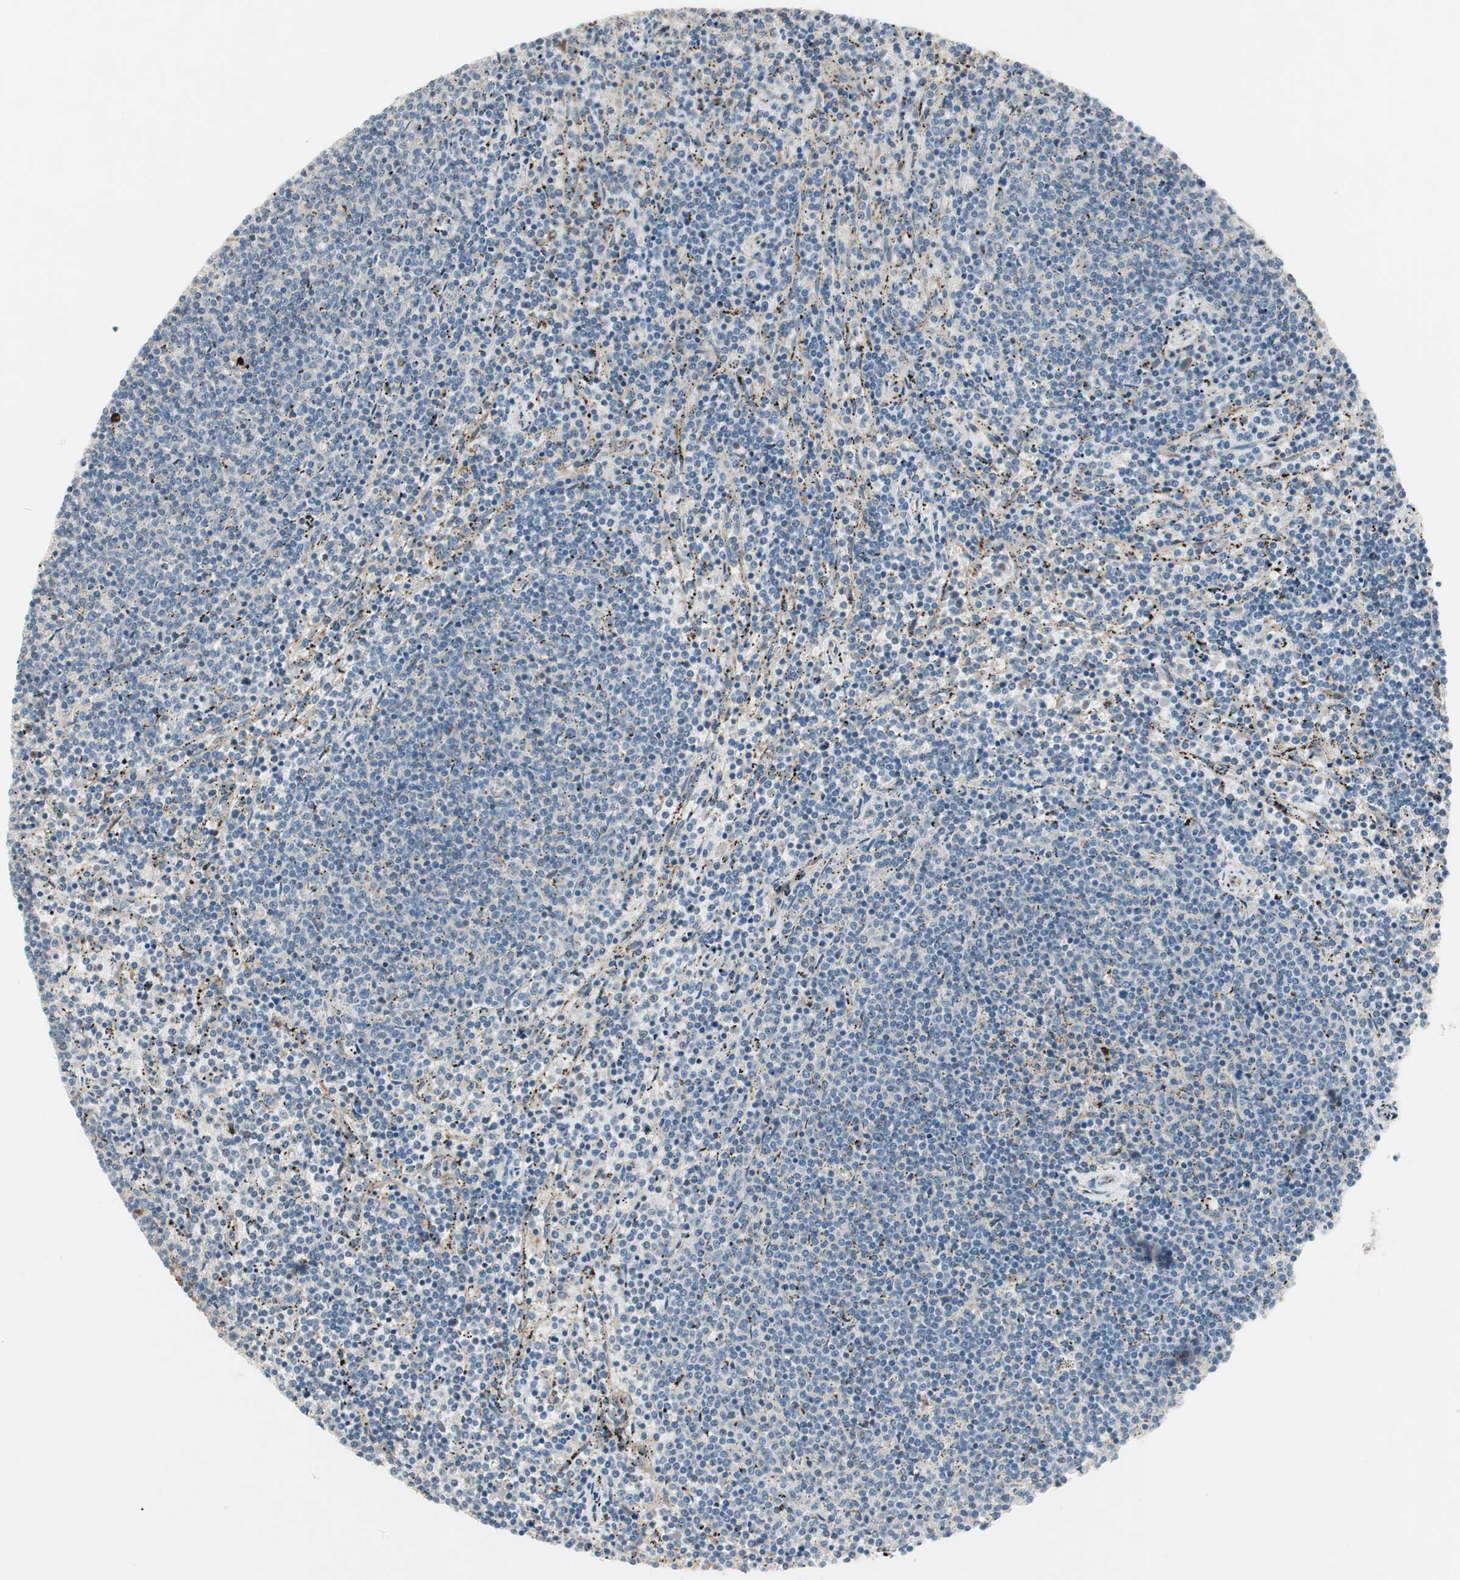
{"staining": {"intensity": "negative", "quantity": "none", "location": "none"}, "tissue": "lymphoma", "cell_type": "Tumor cells", "image_type": "cancer", "snomed": [{"axis": "morphology", "description": "Malignant lymphoma, non-Hodgkin's type, Low grade"}, {"axis": "topography", "description": "Spleen"}], "caption": "This is a histopathology image of IHC staining of malignant lymphoma, non-Hodgkin's type (low-grade), which shows no positivity in tumor cells.", "gene": "FGFR4", "patient": {"sex": "female", "age": 50}}